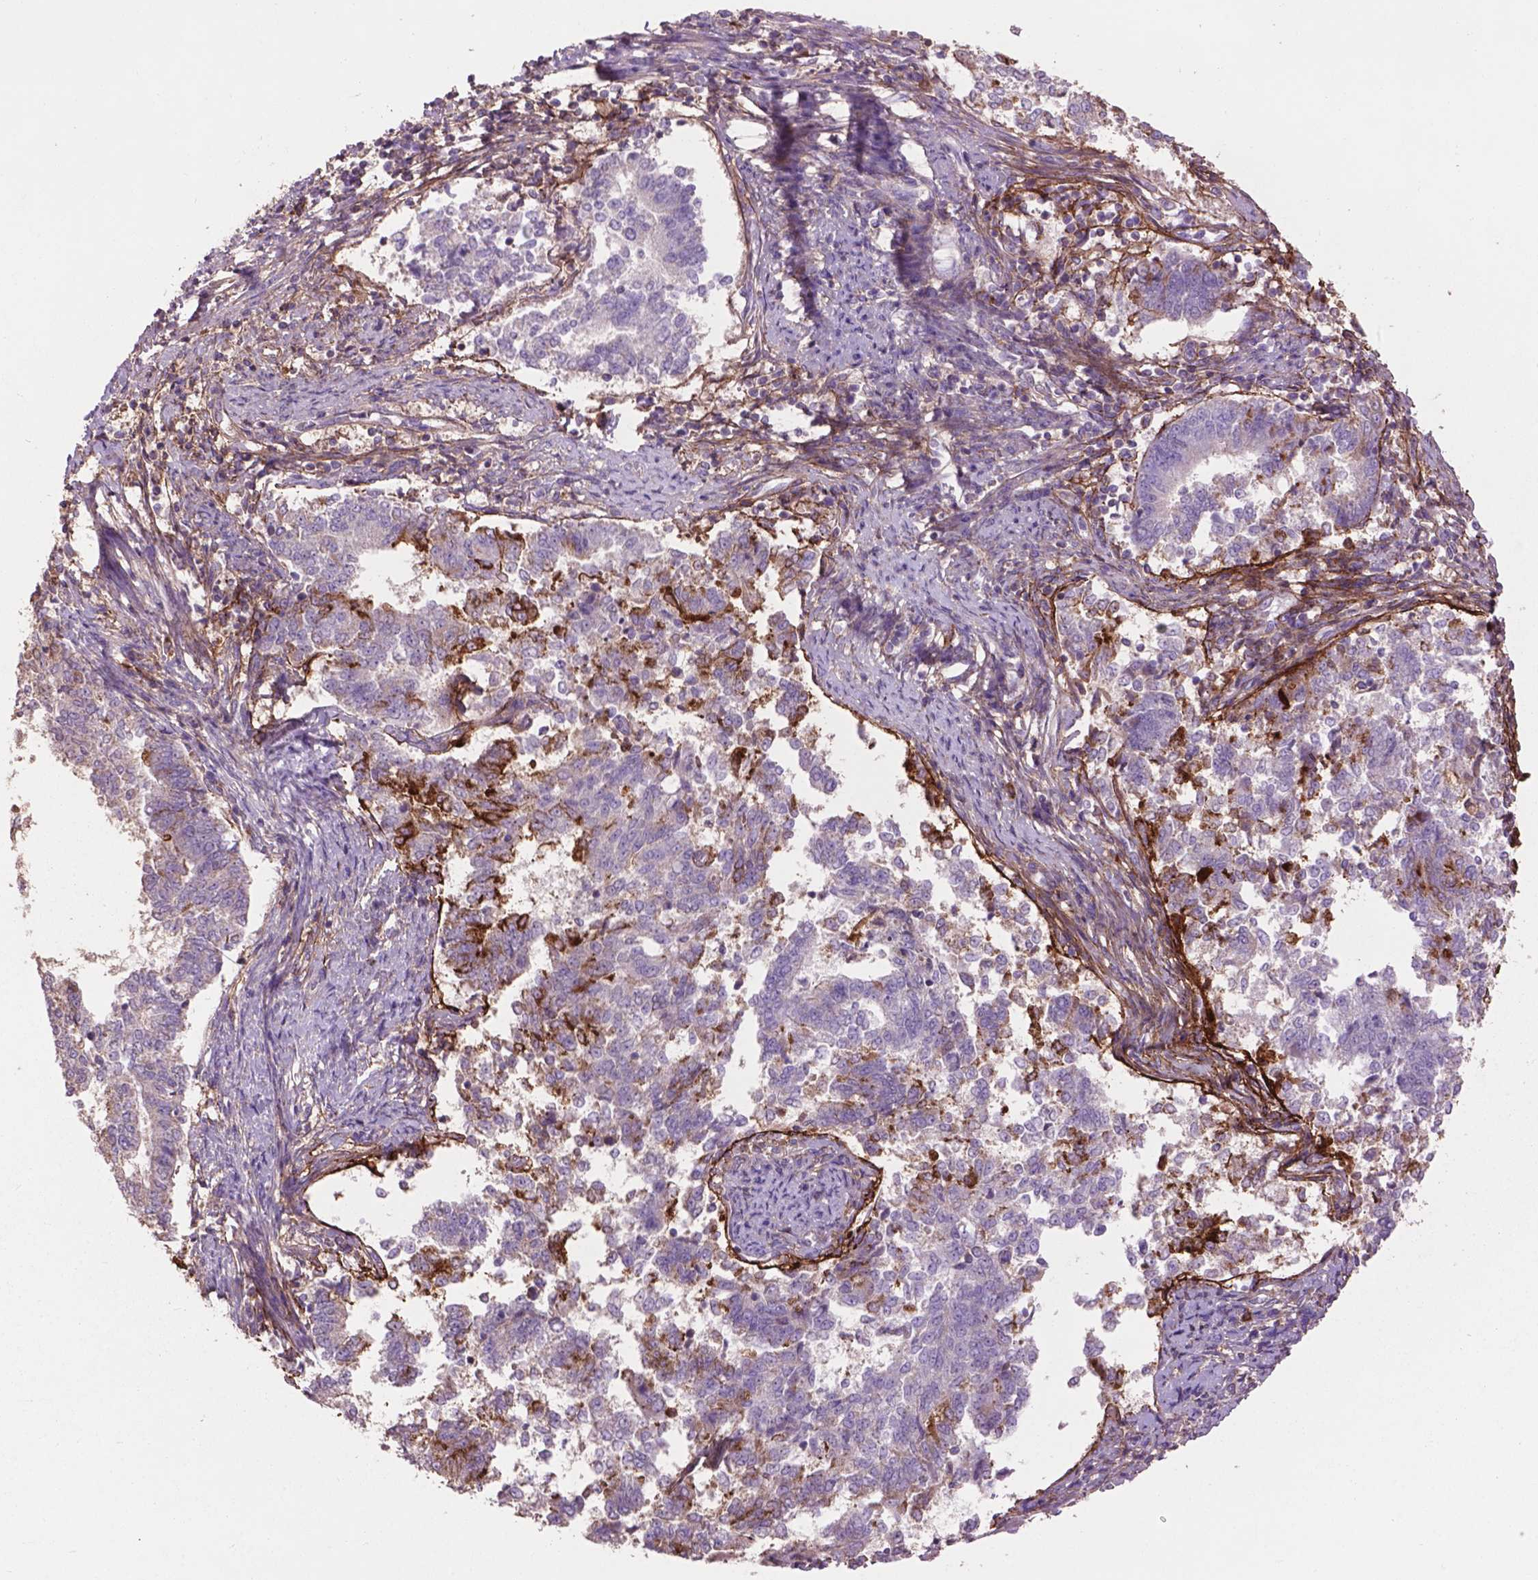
{"staining": {"intensity": "negative", "quantity": "none", "location": "none"}, "tissue": "endometrial cancer", "cell_type": "Tumor cells", "image_type": "cancer", "snomed": [{"axis": "morphology", "description": "Adenocarcinoma, NOS"}, {"axis": "topography", "description": "Endometrium"}], "caption": "DAB (3,3'-diaminobenzidine) immunohistochemical staining of endometrial adenocarcinoma displays no significant positivity in tumor cells.", "gene": "LRRC3C", "patient": {"sex": "female", "age": 65}}